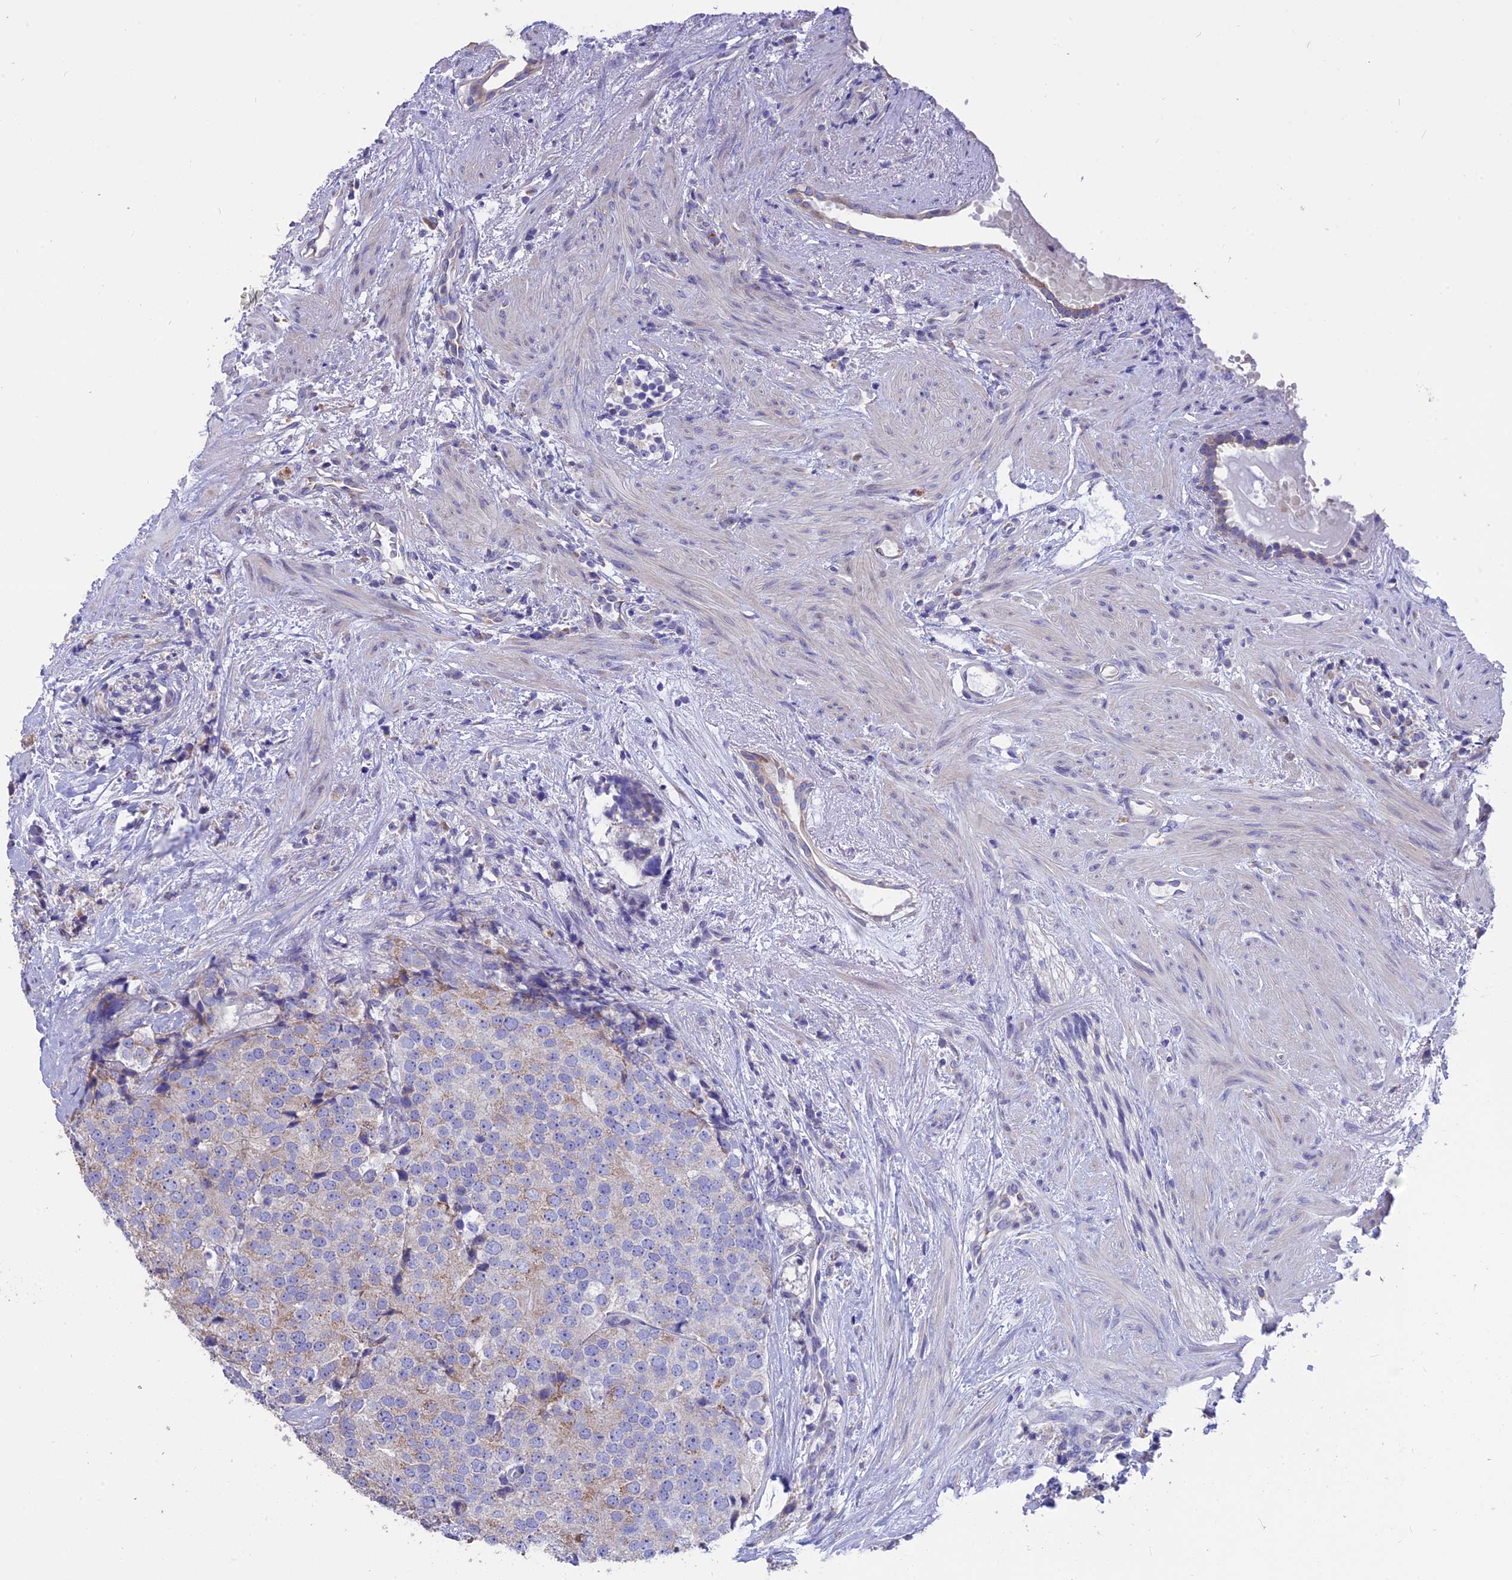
{"staining": {"intensity": "weak", "quantity": "<25%", "location": "cytoplasmic/membranous"}, "tissue": "prostate cancer", "cell_type": "Tumor cells", "image_type": "cancer", "snomed": [{"axis": "morphology", "description": "Adenocarcinoma, High grade"}, {"axis": "topography", "description": "Prostate"}], "caption": "Tumor cells show no significant positivity in adenocarcinoma (high-grade) (prostate). (DAB IHC, high magnification).", "gene": "CYP2U1", "patient": {"sex": "male", "age": 49}}